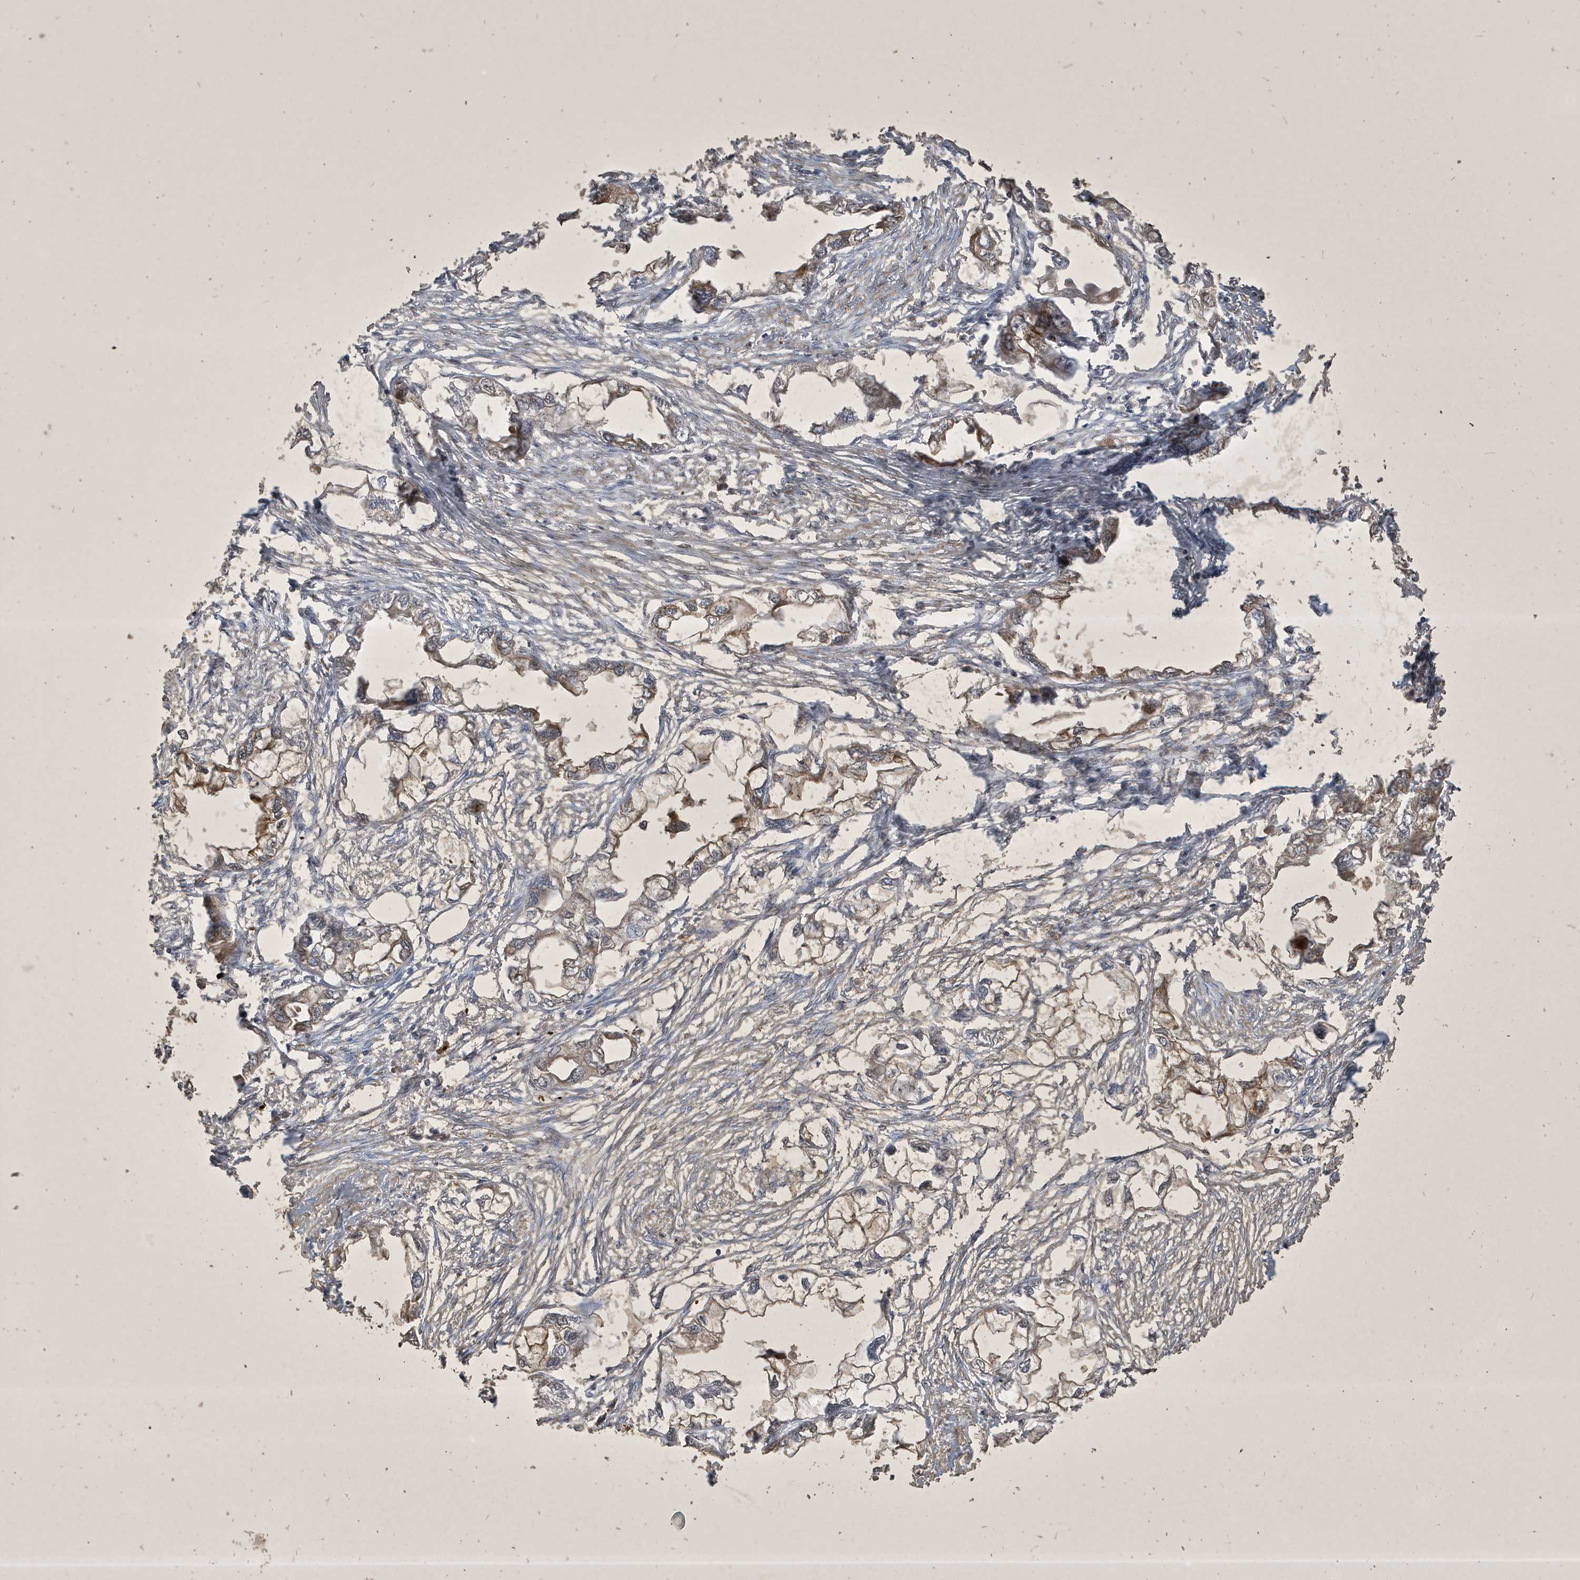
{"staining": {"intensity": "weak", "quantity": "25%-75%", "location": "cytoplasmic/membranous"}, "tissue": "endometrial cancer", "cell_type": "Tumor cells", "image_type": "cancer", "snomed": [{"axis": "morphology", "description": "Adenocarcinoma, NOS"}, {"axis": "morphology", "description": "Adenocarcinoma, metastatic, NOS"}, {"axis": "topography", "description": "Adipose tissue"}, {"axis": "topography", "description": "Endometrium"}], "caption": "High-power microscopy captured an immunohistochemistry image of endometrial cancer, revealing weak cytoplasmic/membranous positivity in about 25%-75% of tumor cells.", "gene": "STX10", "patient": {"sex": "female", "age": 67}}